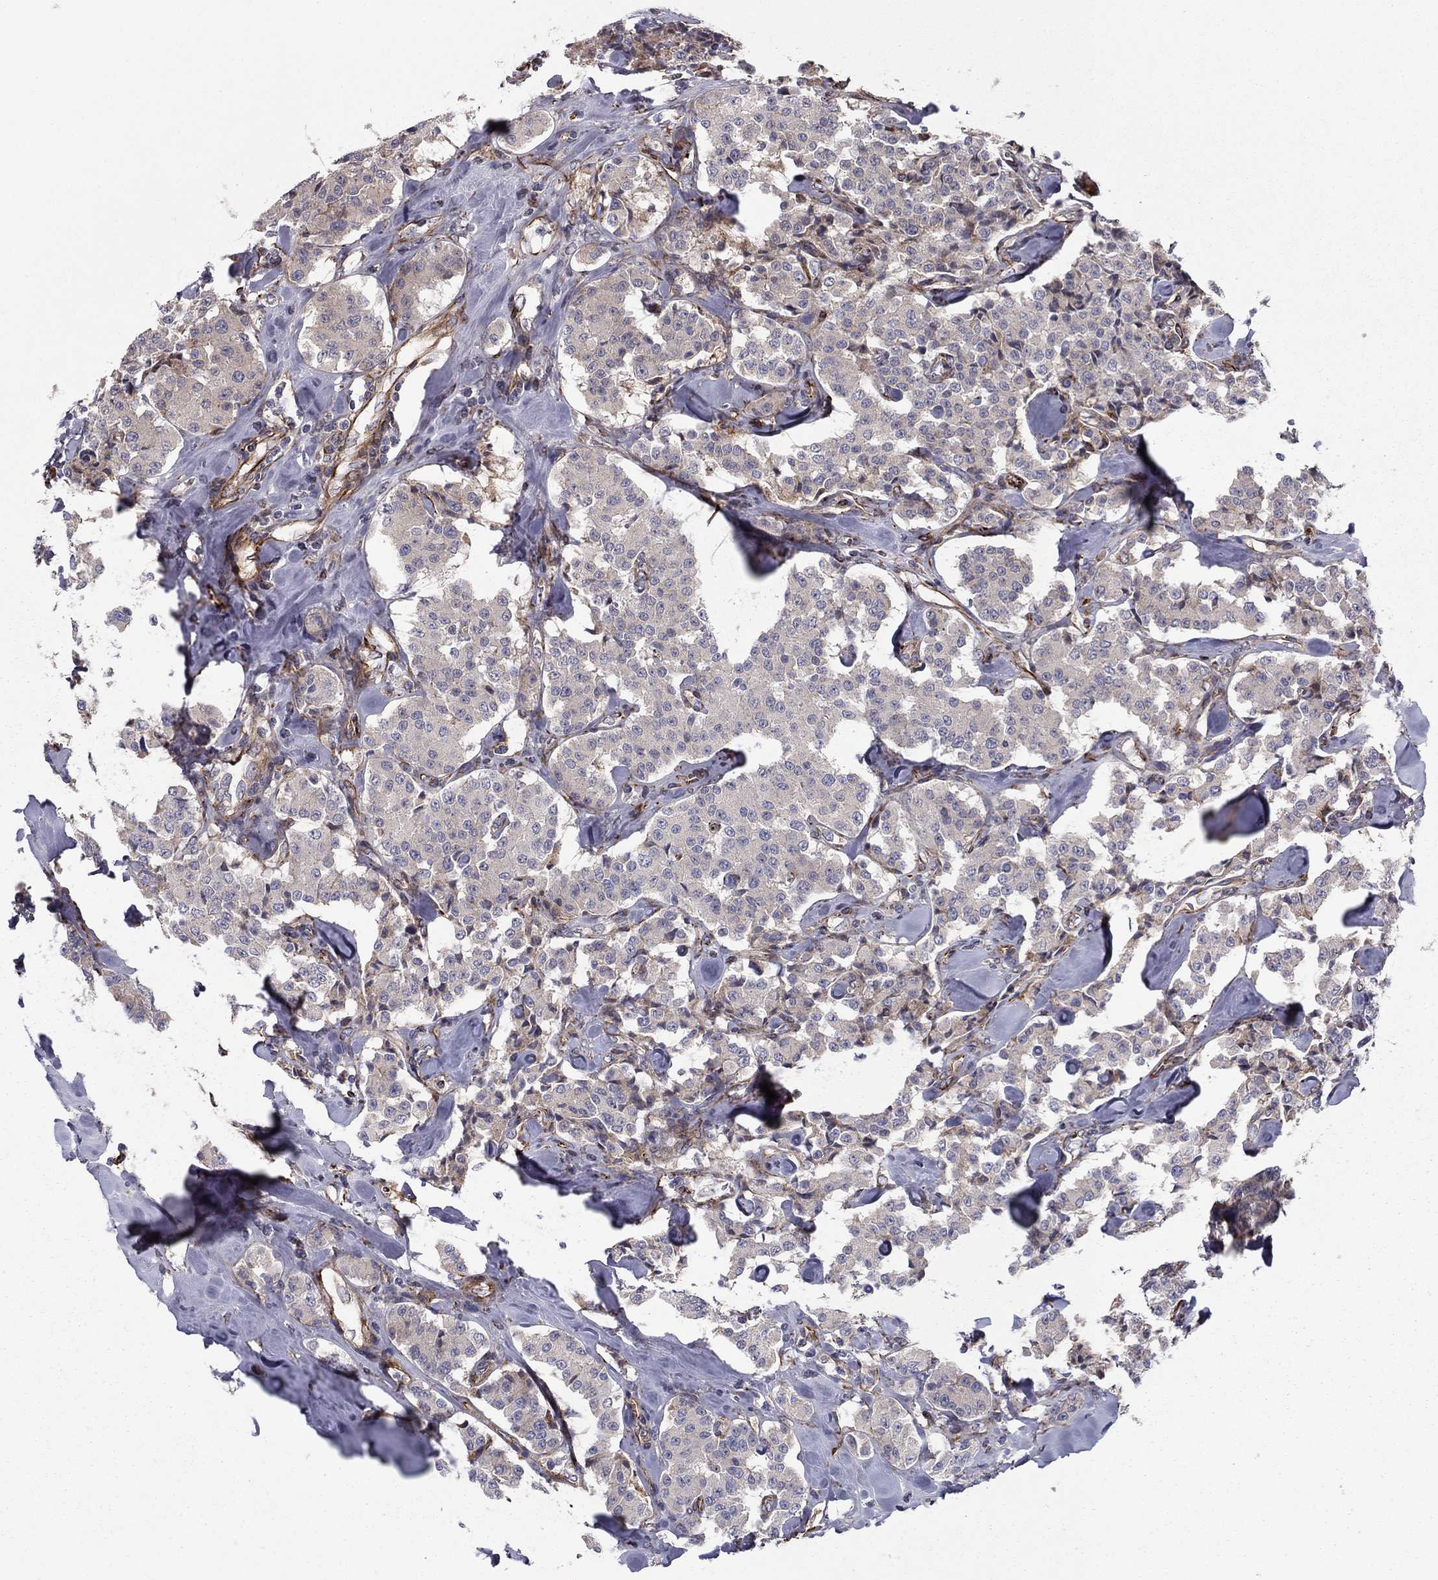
{"staining": {"intensity": "negative", "quantity": "none", "location": "none"}, "tissue": "carcinoid", "cell_type": "Tumor cells", "image_type": "cancer", "snomed": [{"axis": "morphology", "description": "Carcinoid, malignant, NOS"}, {"axis": "topography", "description": "Pancreas"}], "caption": "An immunohistochemistry photomicrograph of carcinoid is shown. There is no staining in tumor cells of carcinoid.", "gene": "CLSTN1", "patient": {"sex": "male", "age": 41}}